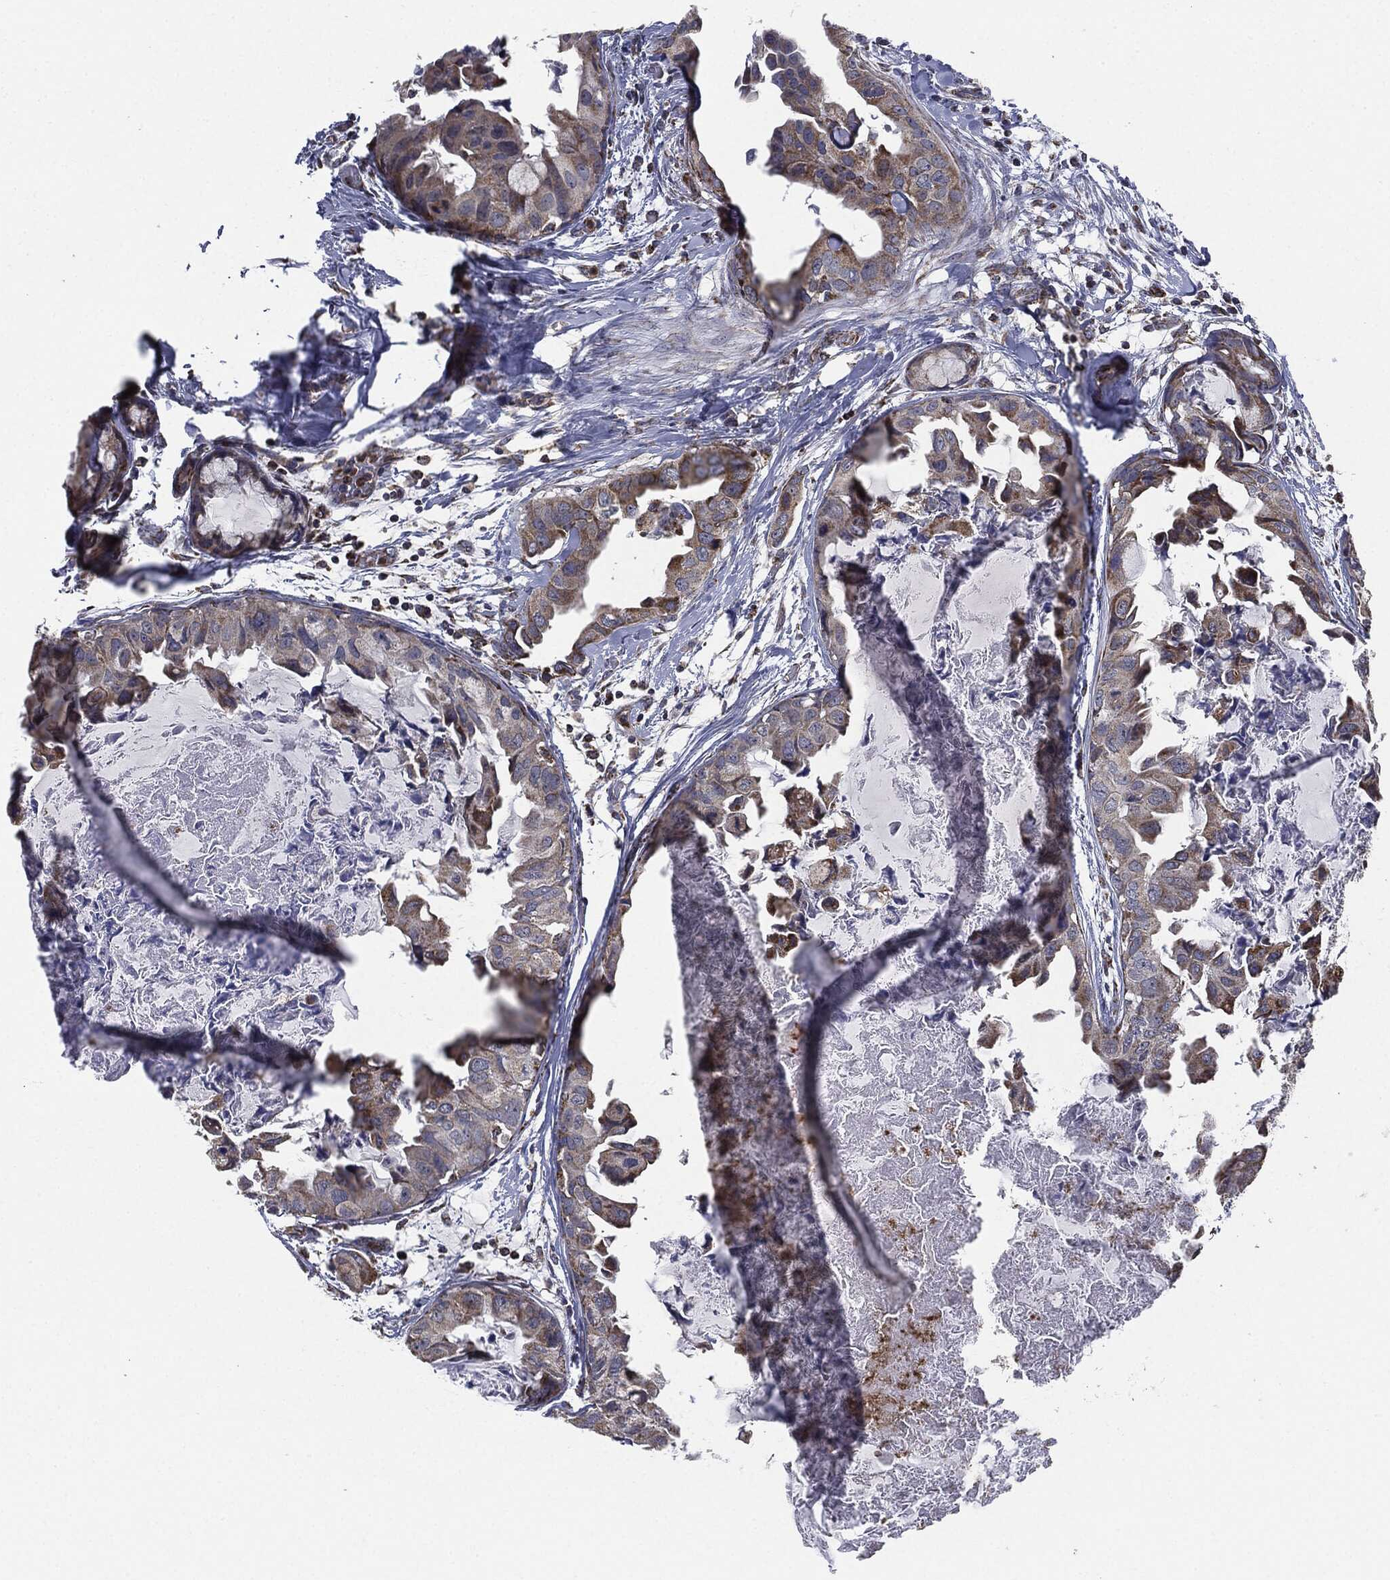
{"staining": {"intensity": "moderate", "quantity": "<25%", "location": "cytoplasmic/membranous"}, "tissue": "breast cancer", "cell_type": "Tumor cells", "image_type": "cancer", "snomed": [{"axis": "morphology", "description": "Normal tissue, NOS"}, {"axis": "morphology", "description": "Duct carcinoma"}, {"axis": "topography", "description": "Breast"}], "caption": "Protein expression analysis of human breast cancer reveals moderate cytoplasmic/membranous expression in about <25% of tumor cells.", "gene": "NDUFV2", "patient": {"sex": "female", "age": 40}}